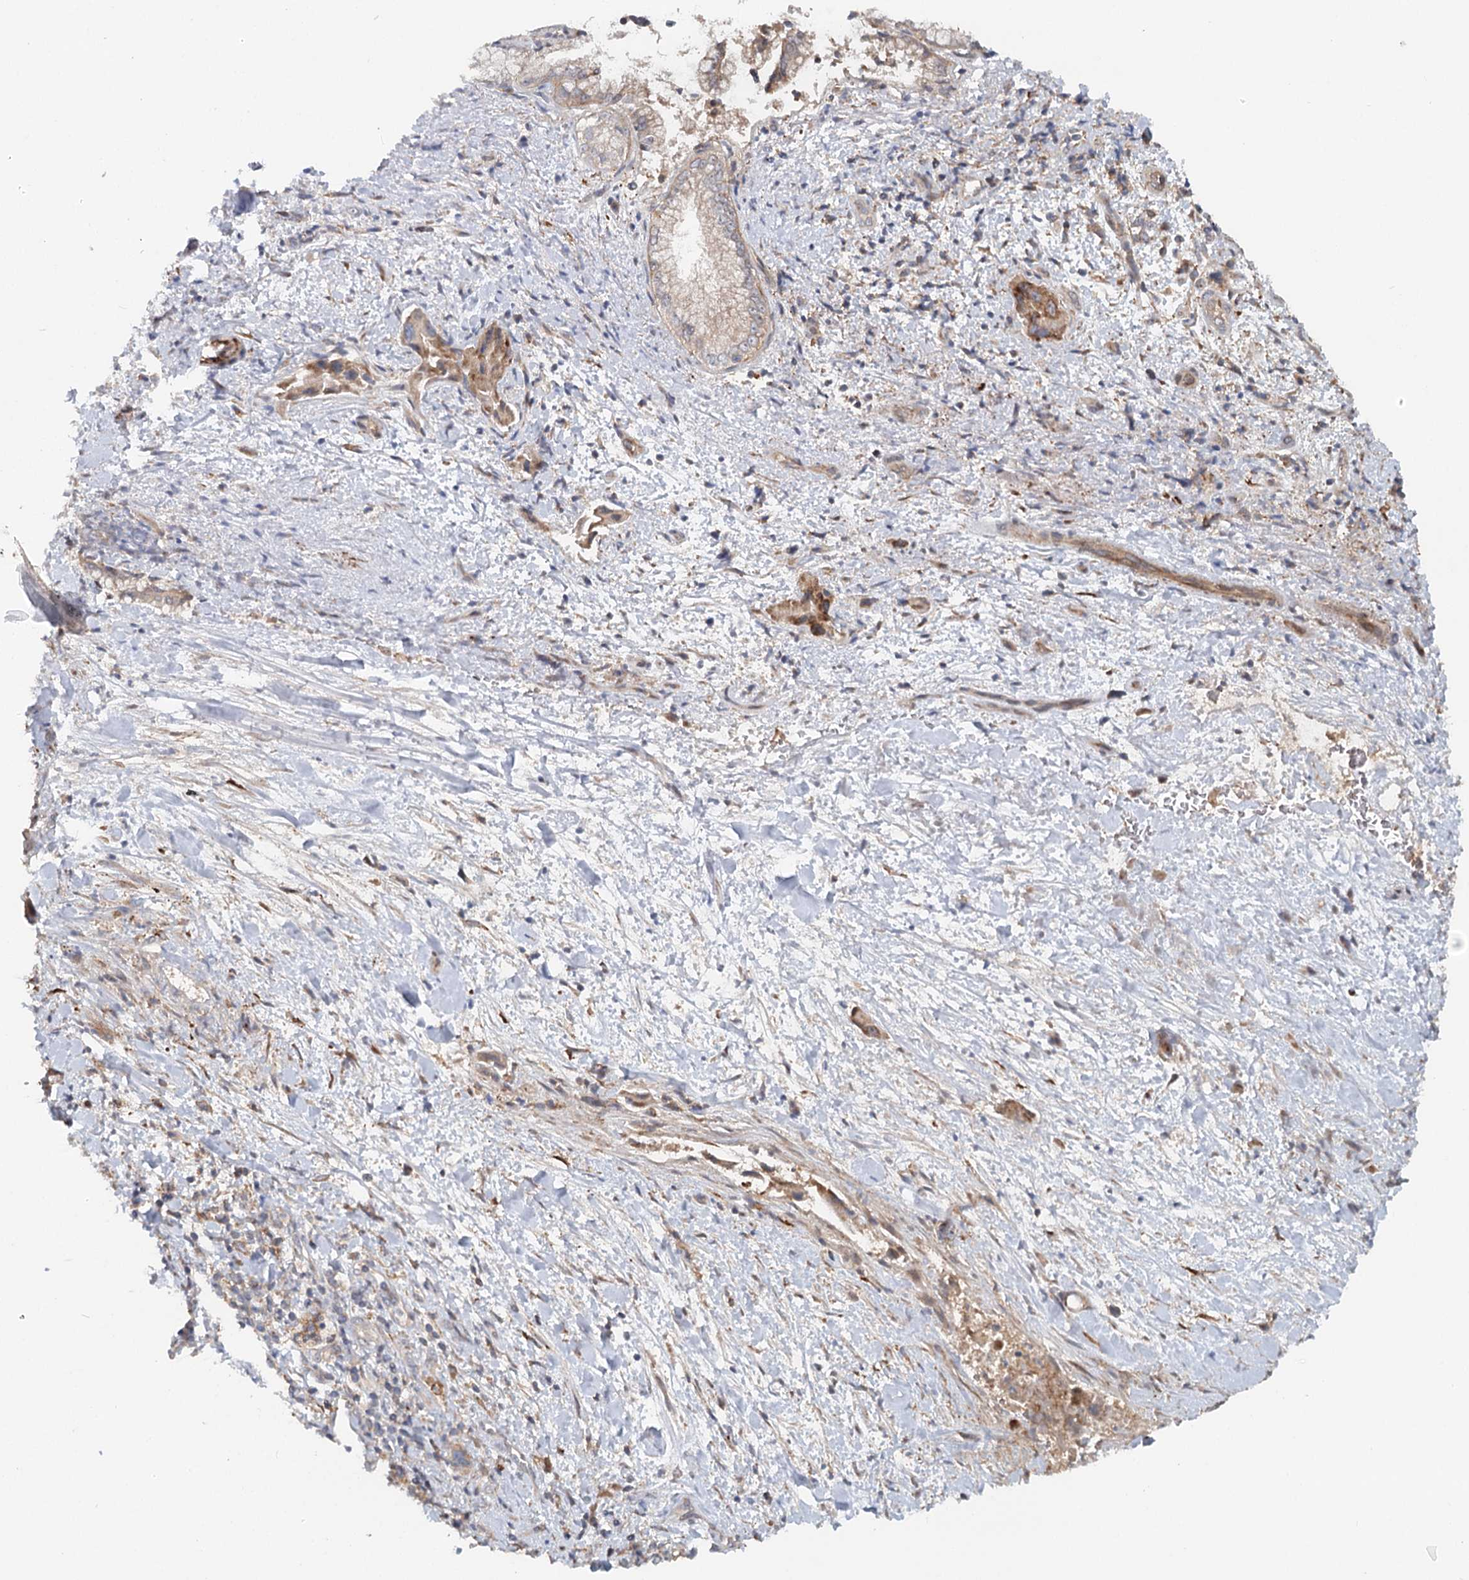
{"staining": {"intensity": "moderate", "quantity": ">75%", "location": "cytoplasmic/membranous"}, "tissue": "pancreatic cancer", "cell_type": "Tumor cells", "image_type": "cancer", "snomed": [{"axis": "morphology", "description": "Adenocarcinoma, NOS"}, {"axis": "topography", "description": "Pancreas"}], "caption": "Pancreatic adenocarcinoma stained with a protein marker displays moderate staining in tumor cells.", "gene": "RNF111", "patient": {"sex": "female", "age": 78}}